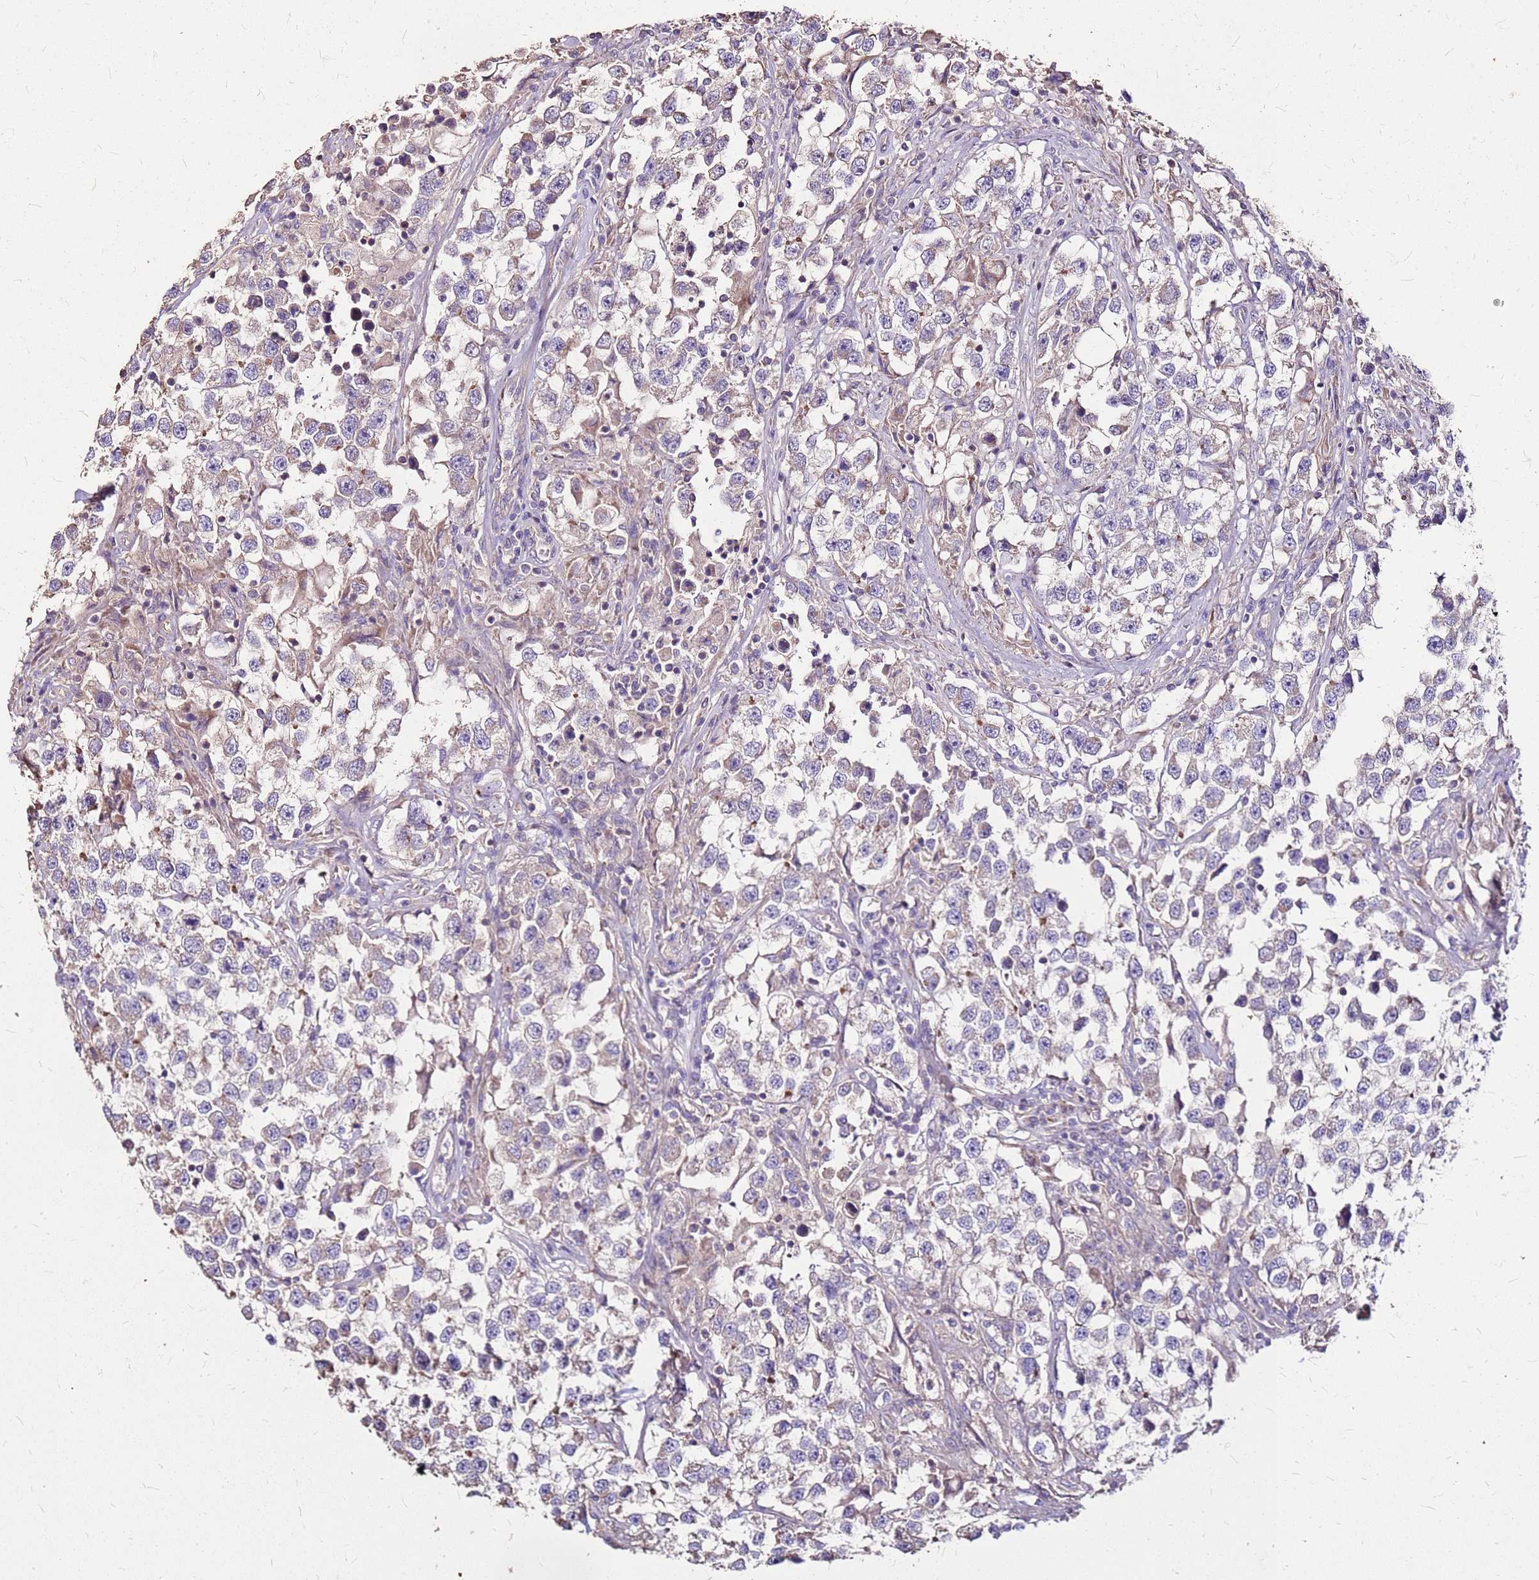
{"staining": {"intensity": "weak", "quantity": "25%-75%", "location": "cytoplasmic/membranous"}, "tissue": "testis cancer", "cell_type": "Tumor cells", "image_type": "cancer", "snomed": [{"axis": "morphology", "description": "Seminoma, NOS"}, {"axis": "topography", "description": "Testis"}], "caption": "DAB immunohistochemical staining of seminoma (testis) demonstrates weak cytoplasmic/membranous protein staining in about 25%-75% of tumor cells.", "gene": "EXD3", "patient": {"sex": "male", "age": 46}}